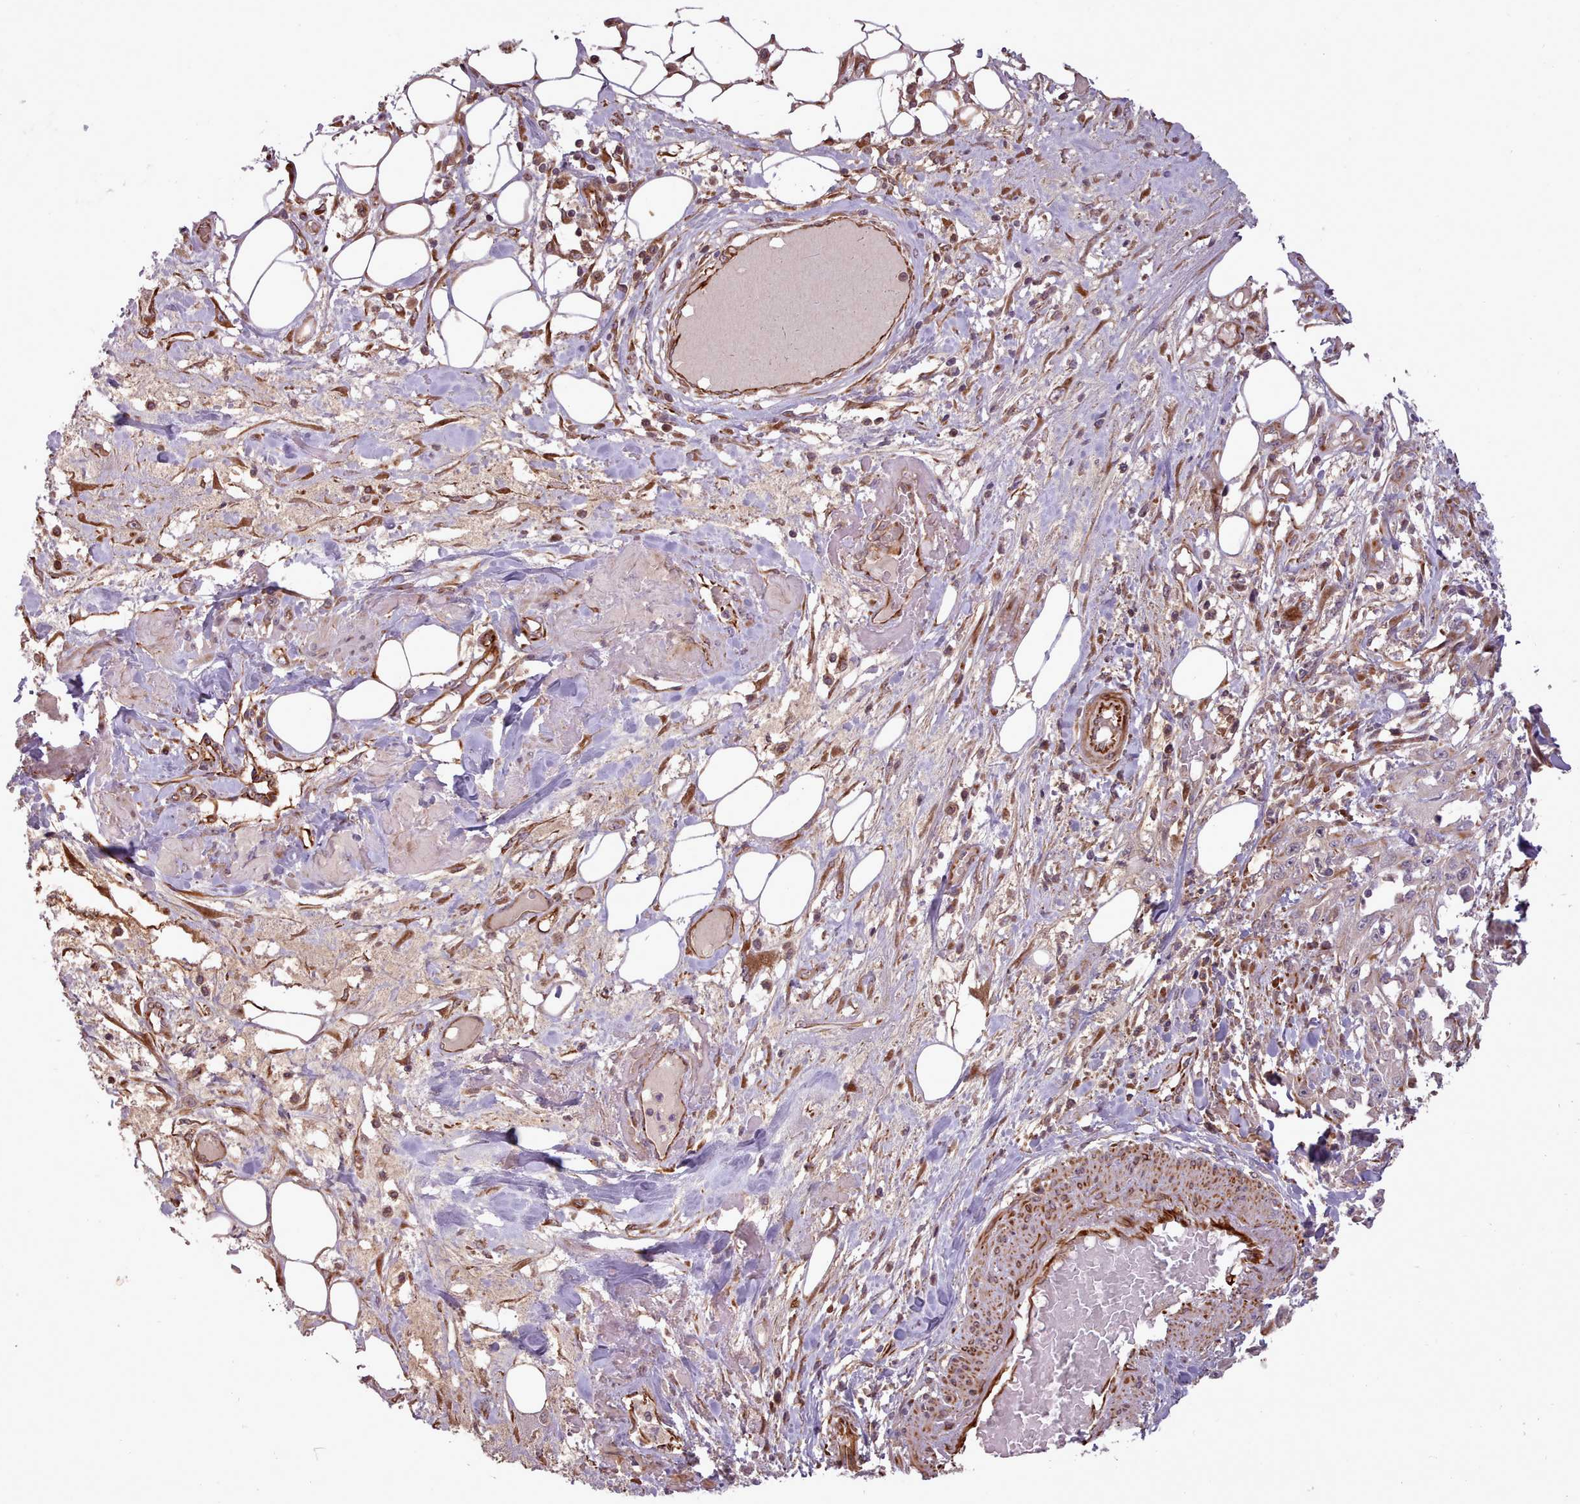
{"staining": {"intensity": "negative", "quantity": "none", "location": "none"}, "tissue": "skin cancer", "cell_type": "Tumor cells", "image_type": "cancer", "snomed": [{"axis": "morphology", "description": "Squamous cell carcinoma, NOS"}, {"axis": "morphology", "description": "Squamous cell carcinoma, metastatic, NOS"}, {"axis": "topography", "description": "Skin"}, {"axis": "topography", "description": "Lymph node"}], "caption": "There is no significant positivity in tumor cells of skin cancer.", "gene": "GBGT1", "patient": {"sex": "male", "age": 75}}